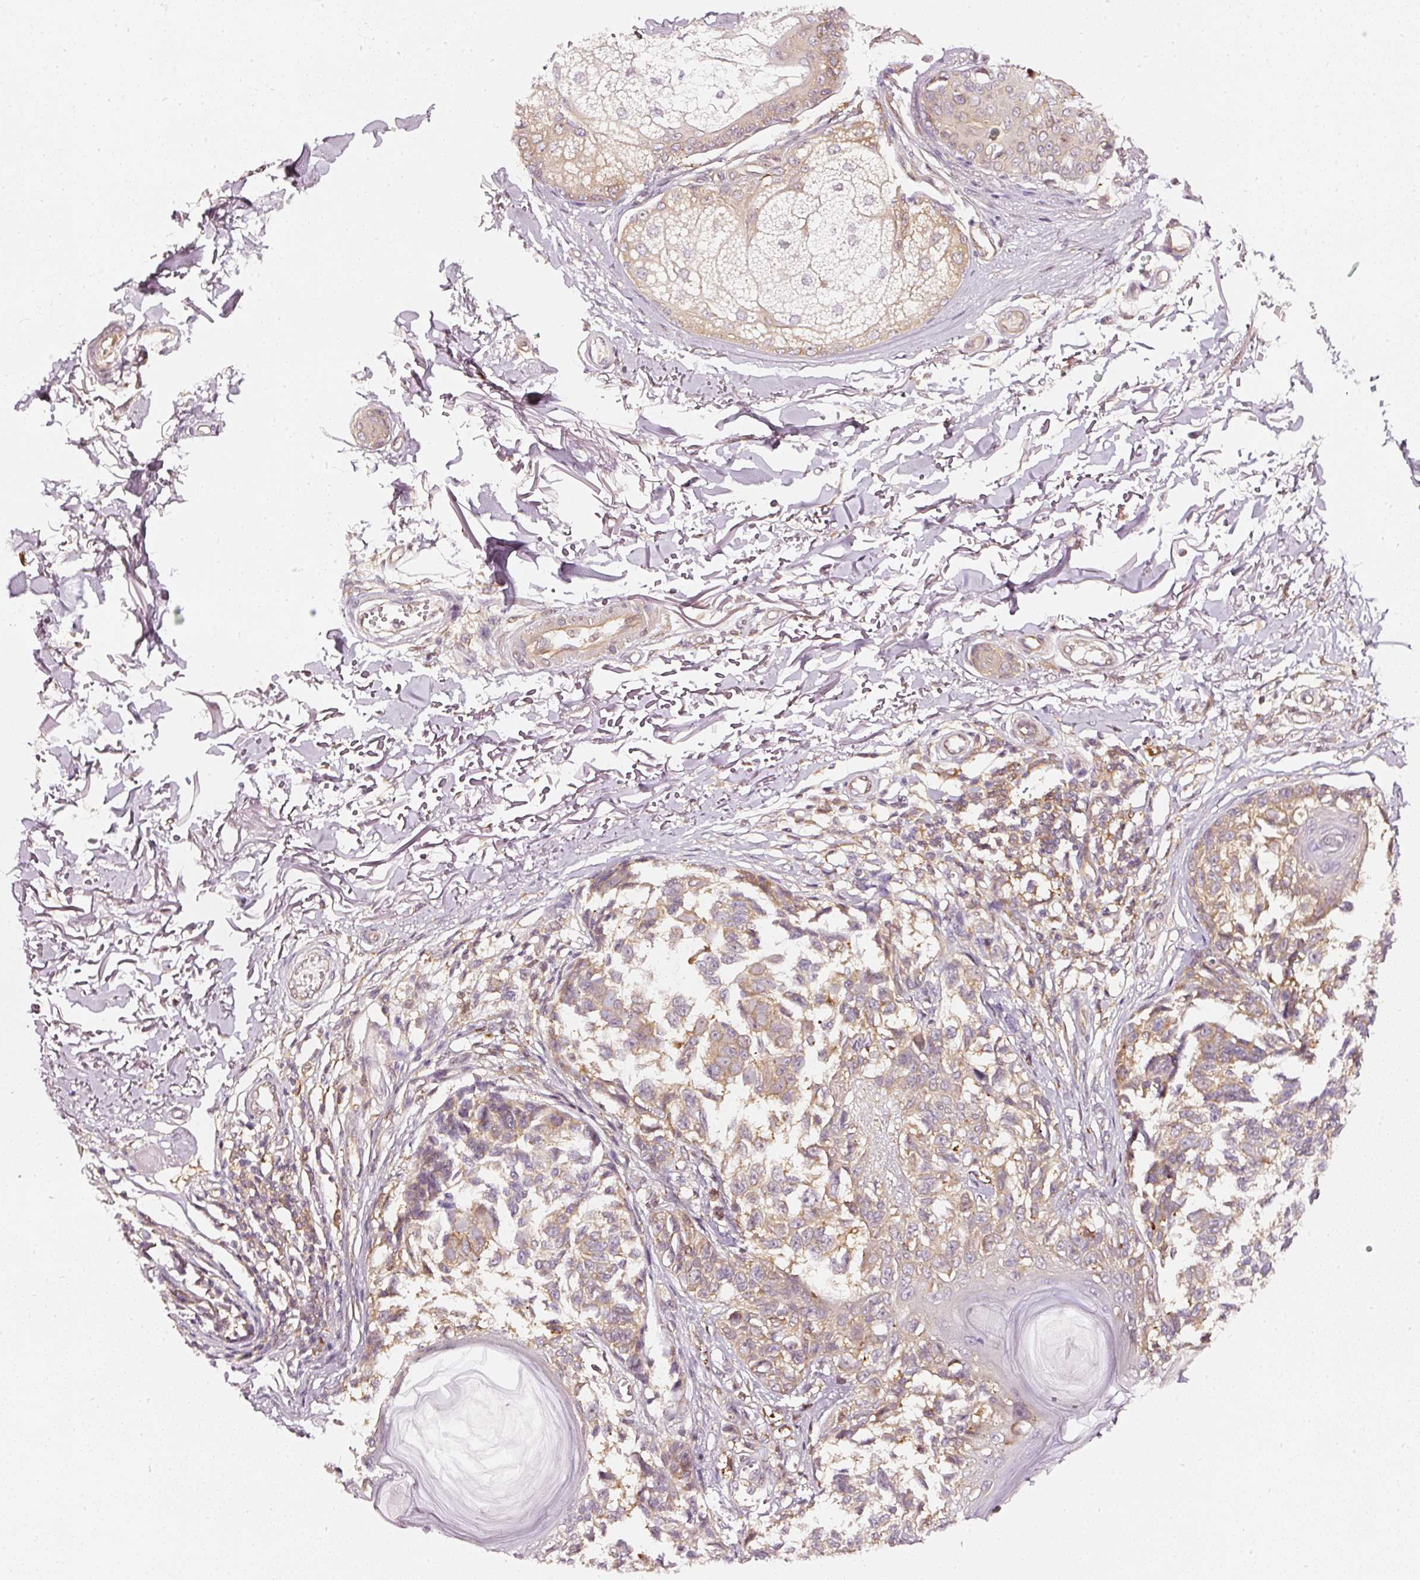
{"staining": {"intensity": "weak", "quantity": ">75%", "location": "cytoplasmic/membranous"}, "tissue": "melanoma", "cell_type": "Tumor cells", "image_type": "cancer", "snomed": [{"axis": "morphology", "description": "Malignant melanoma, NOS"}, {"axis": "topography", "description": "Skin"}], "caption": "Protein positivity by immunohistochemistry (IHC) demonstrates weak cytoplasmic/membranous expression in about >75% of tumor cells in melanoma. (IHC, brightfield microscopy, high magnification).", "gene": "ASMTL", "patient": {"sex": "male", "age": 73}}